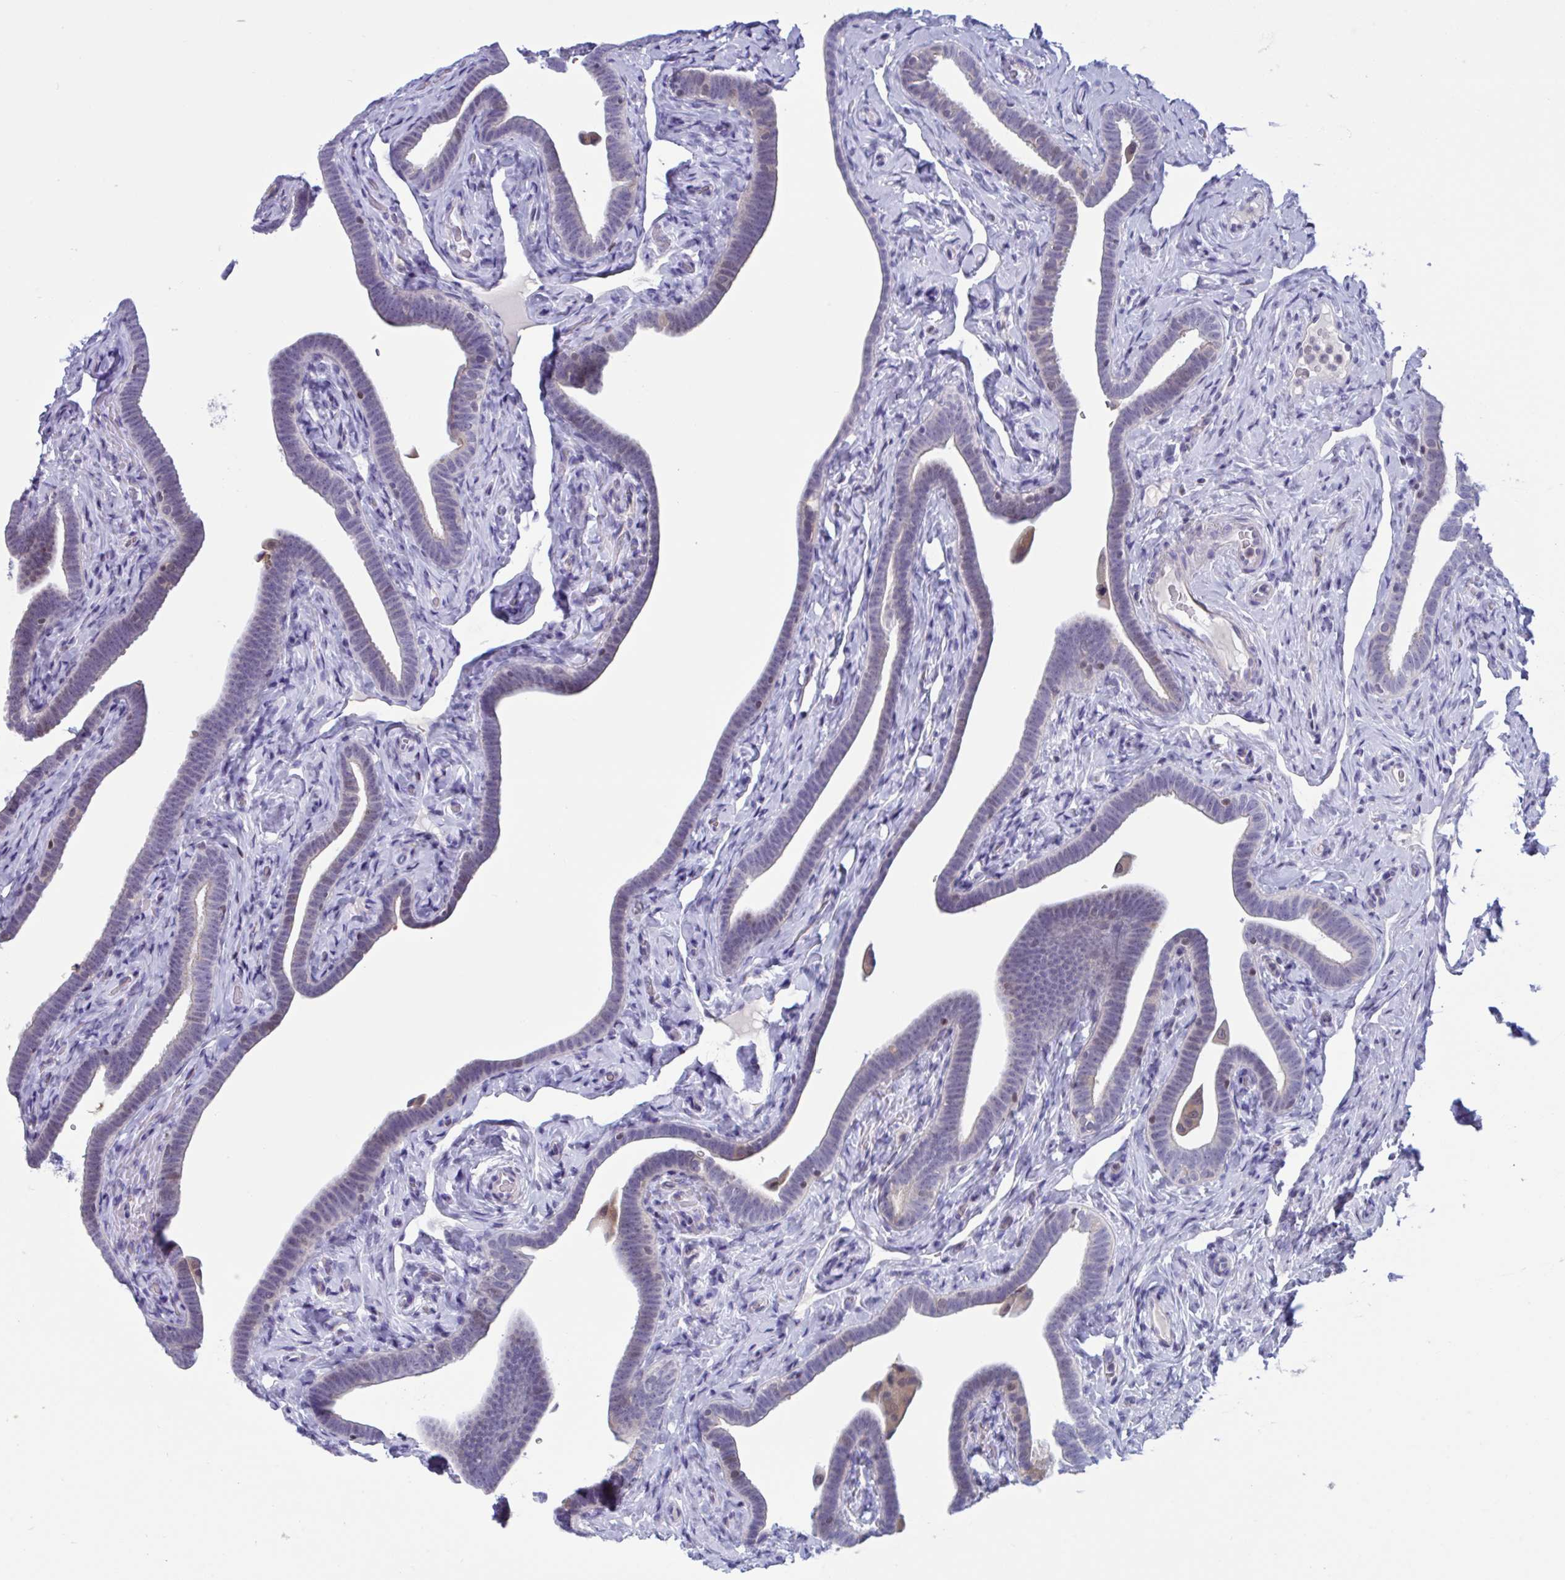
{"staining": {"intensity": "weak", "quantity": "<25%", "location": "cytoplasmic/membranous"}, "tissue": "fallopian tube", "cell_type": "Glandular cells", "image_type": "normal", "snomed": [{"axis": "morphology", "description": "Normal tissue, NOS"}, {"axis": "topography", "description": "Fallopian tube"}], "caption": "Micrograph shows no significant protein positivity in glandular cells of unremarkable fallopian tube.", "gene": "SNX11", "patient": {"sex": "female", "age": 69}}